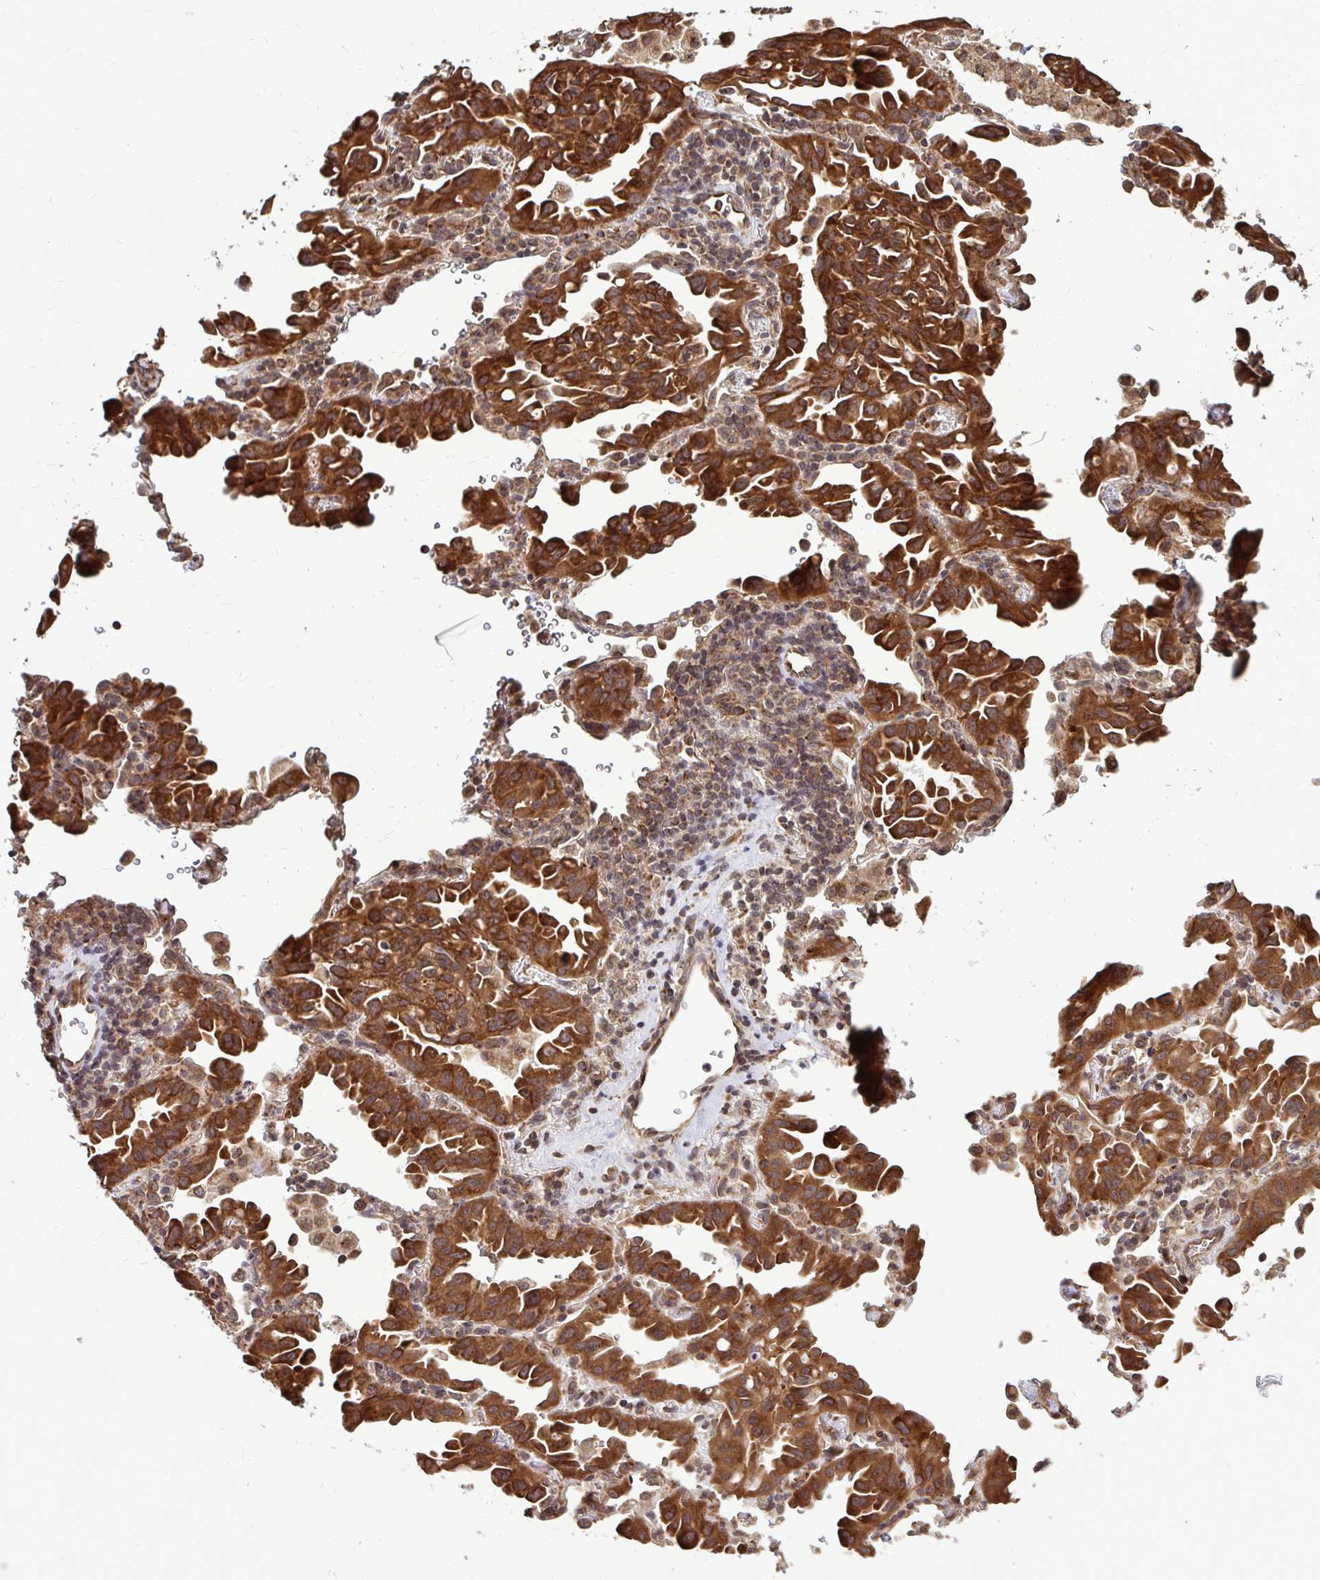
{"staining": {"intensity": "strong", "quantity": ">75%", "location": "cytoplasmic/membranous"}, "tissue": "lung cancer", "cell_type": "Tumor cells", "image_type": "cancer", "snomed": [{"axis": "morphology", "description": "Adenocarcinoma, NOS"}, {"axis": "topography", "description": "Lung"}], "caption": "A brown stain labels strong cytoplasmic/membranous positivity of a protein in lung adenocarcinoma tumor cells.", "gene": "FMR1", "patient": {"sex": "male", "age": 68}}